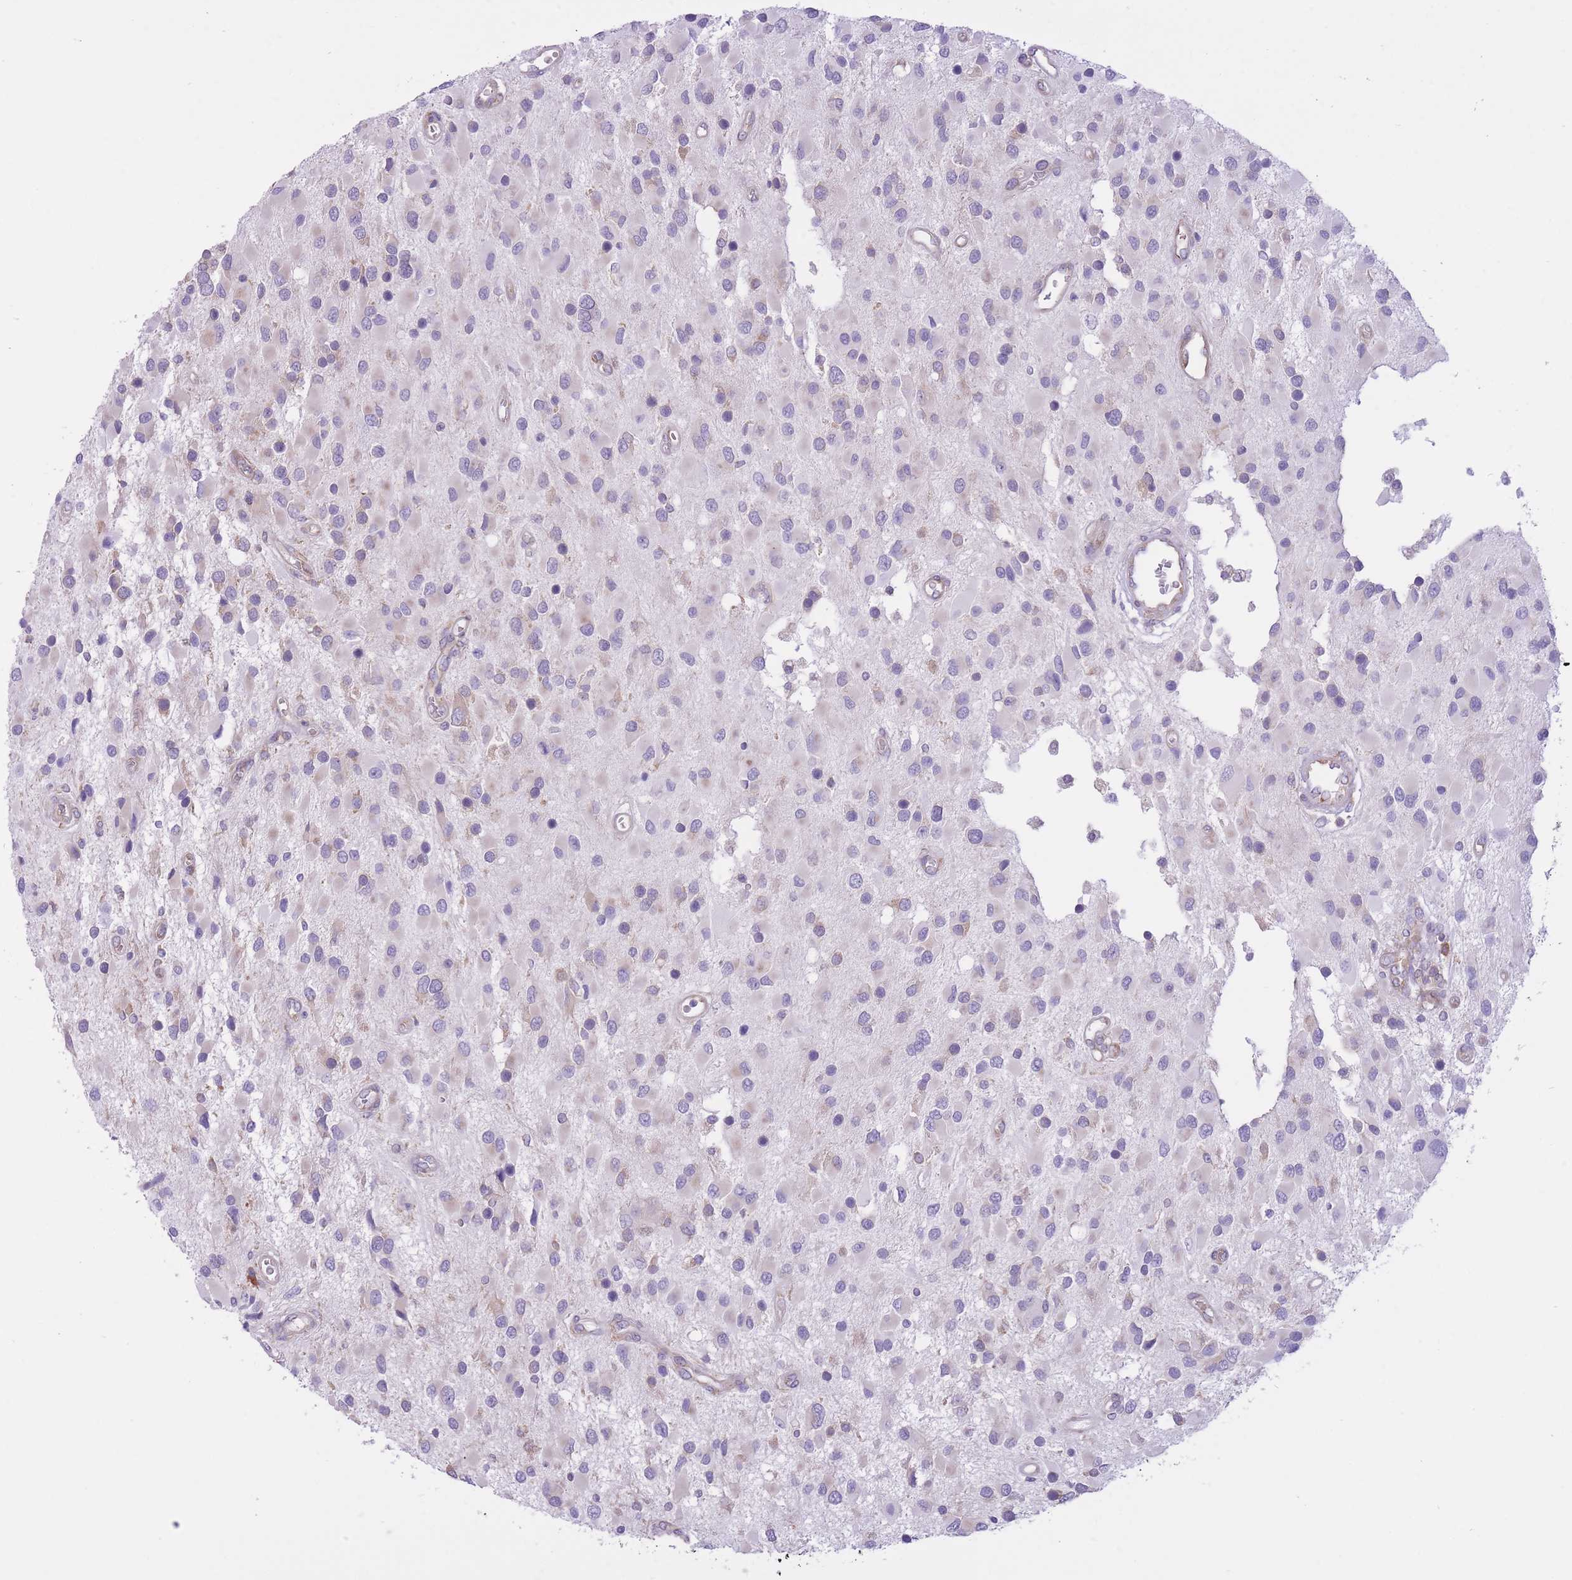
{"staining": {"intensity": "negative", "quantity": "none", "location": "none"}, "tissue": "glioma", "cell_type": "Tumor cells", "image_type": "cancer", "snomed": [{"axis": "morphology", "description": "Glioma, malignant, High grade"}, {"axis": "topography", "description": "Brain"}], "caption": "Immunohistochemistry of glioma shows no positivity in tumor cells.", "gene": "ZNF501", "patient": {"sex": "male", "age": 53}}